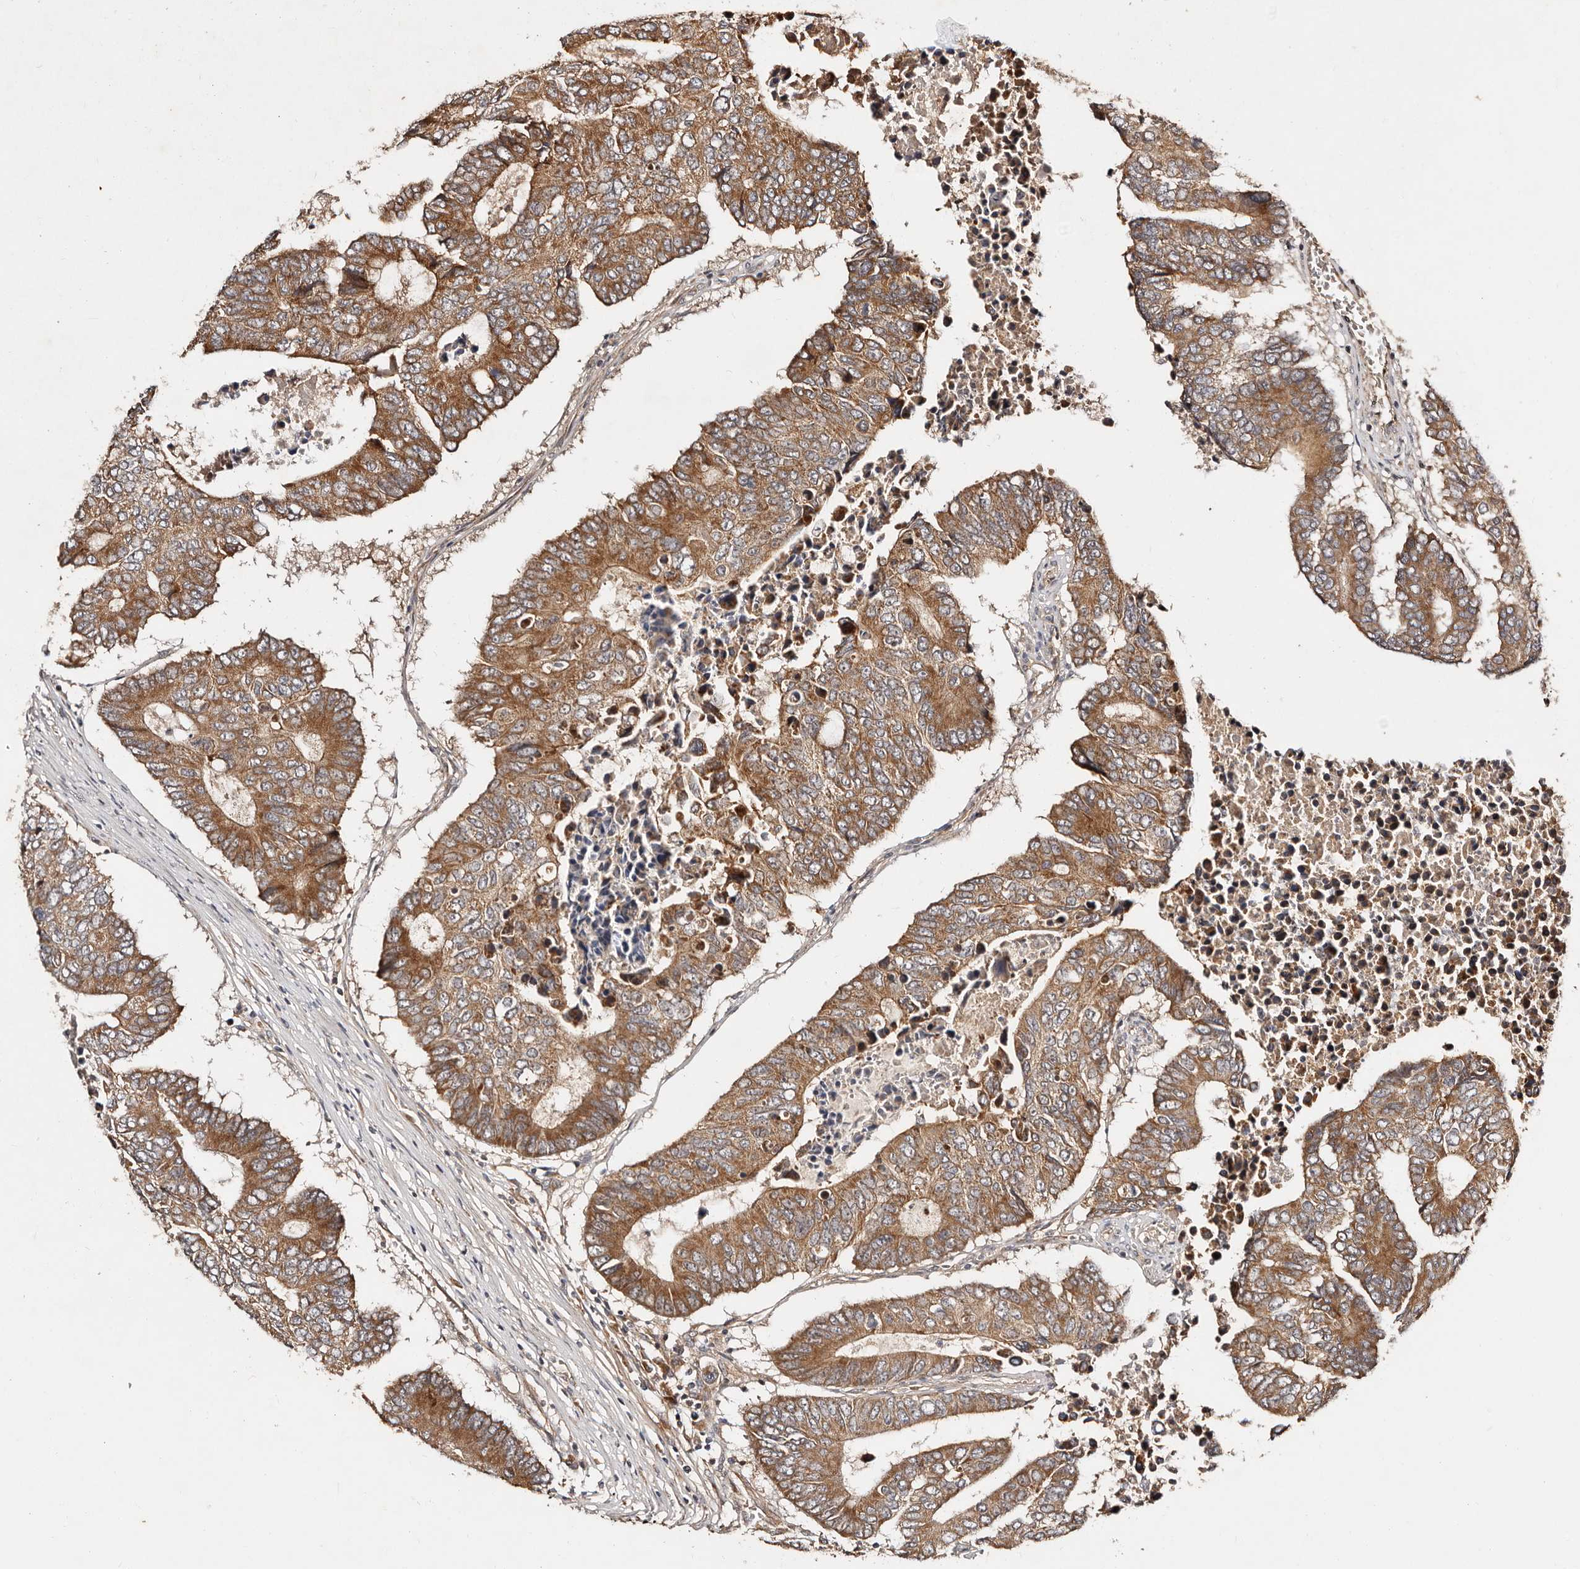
{"staining": {"intensity": "moderate", "quantity": ">75%", "location": "cytoplasmic/membranous"}, "tissue": "colorectal cancer", "cell_type": "Tumor cells", "image_type": "cancer", "snomed": [{"axis": "morphology", "description": "Adenocarcinoma, NOS"}, {"axis": "topography", "description": "Colon"}], "caption": "This is an image of immunohistochemistry (IHC) staining of colorectal cancer (adenocarcinoma), which shows moderate staining in the cytoplasmic/membranous of tumor cells.", "gene": "DENND11", "patient": {"sex": "male", "age": 87}}